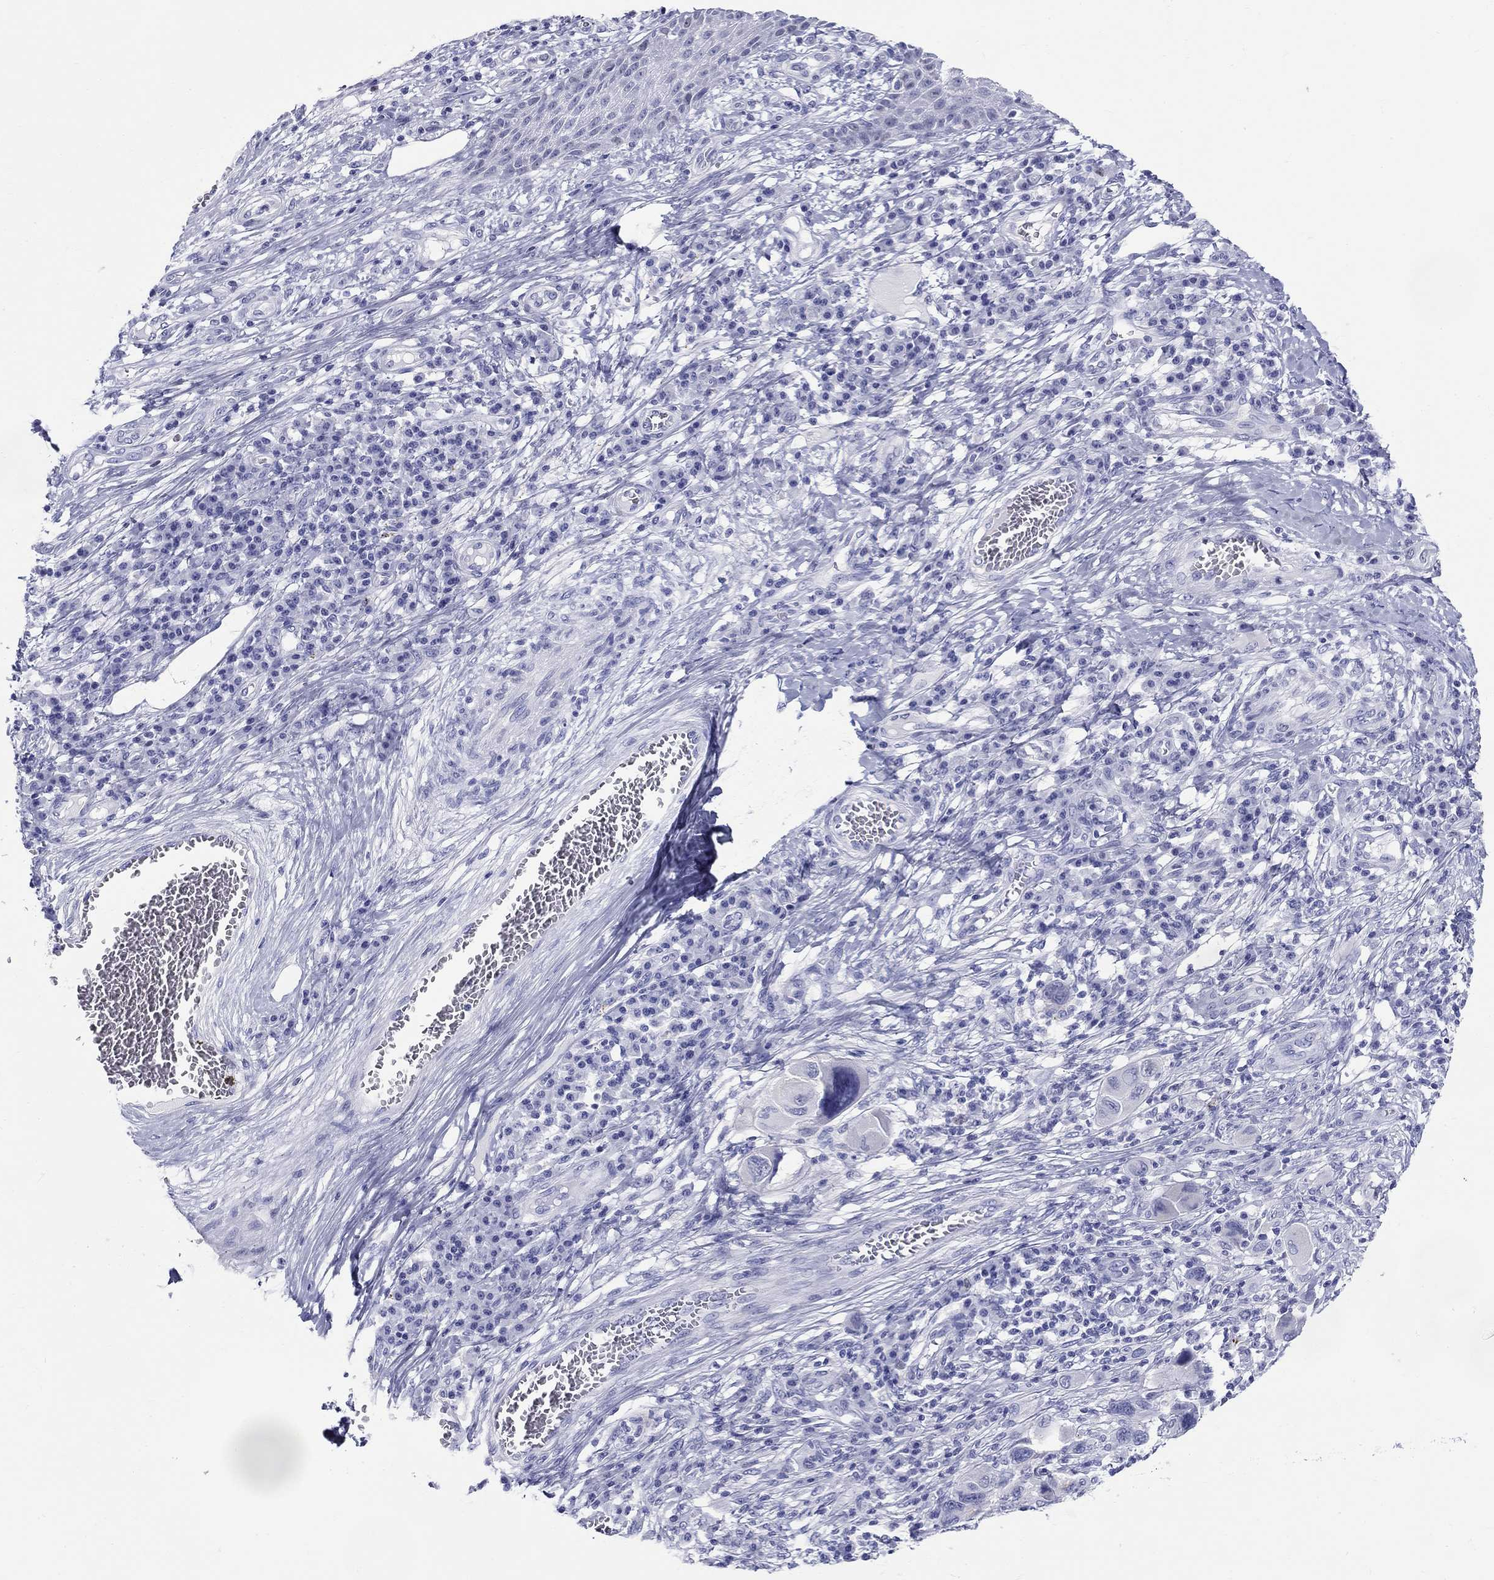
{"staining": {"intensity": "negative", "quantity": "none", "location": "none"}, "tissue": "melanoma", "cell_type": "Tumor cells", "image_type": "cancer", "snomed": [{"axis": "morphology", "description": "Malignant melanoma, NOS"}, {"axis": "topography", "description": "Skin"}], "caption": "Human malignant melanoma stained for a protein using IHC reveals no positivity in tumor cells.", "gene": "LAMP5", "patient": {"sex": "male", "age": 53}}